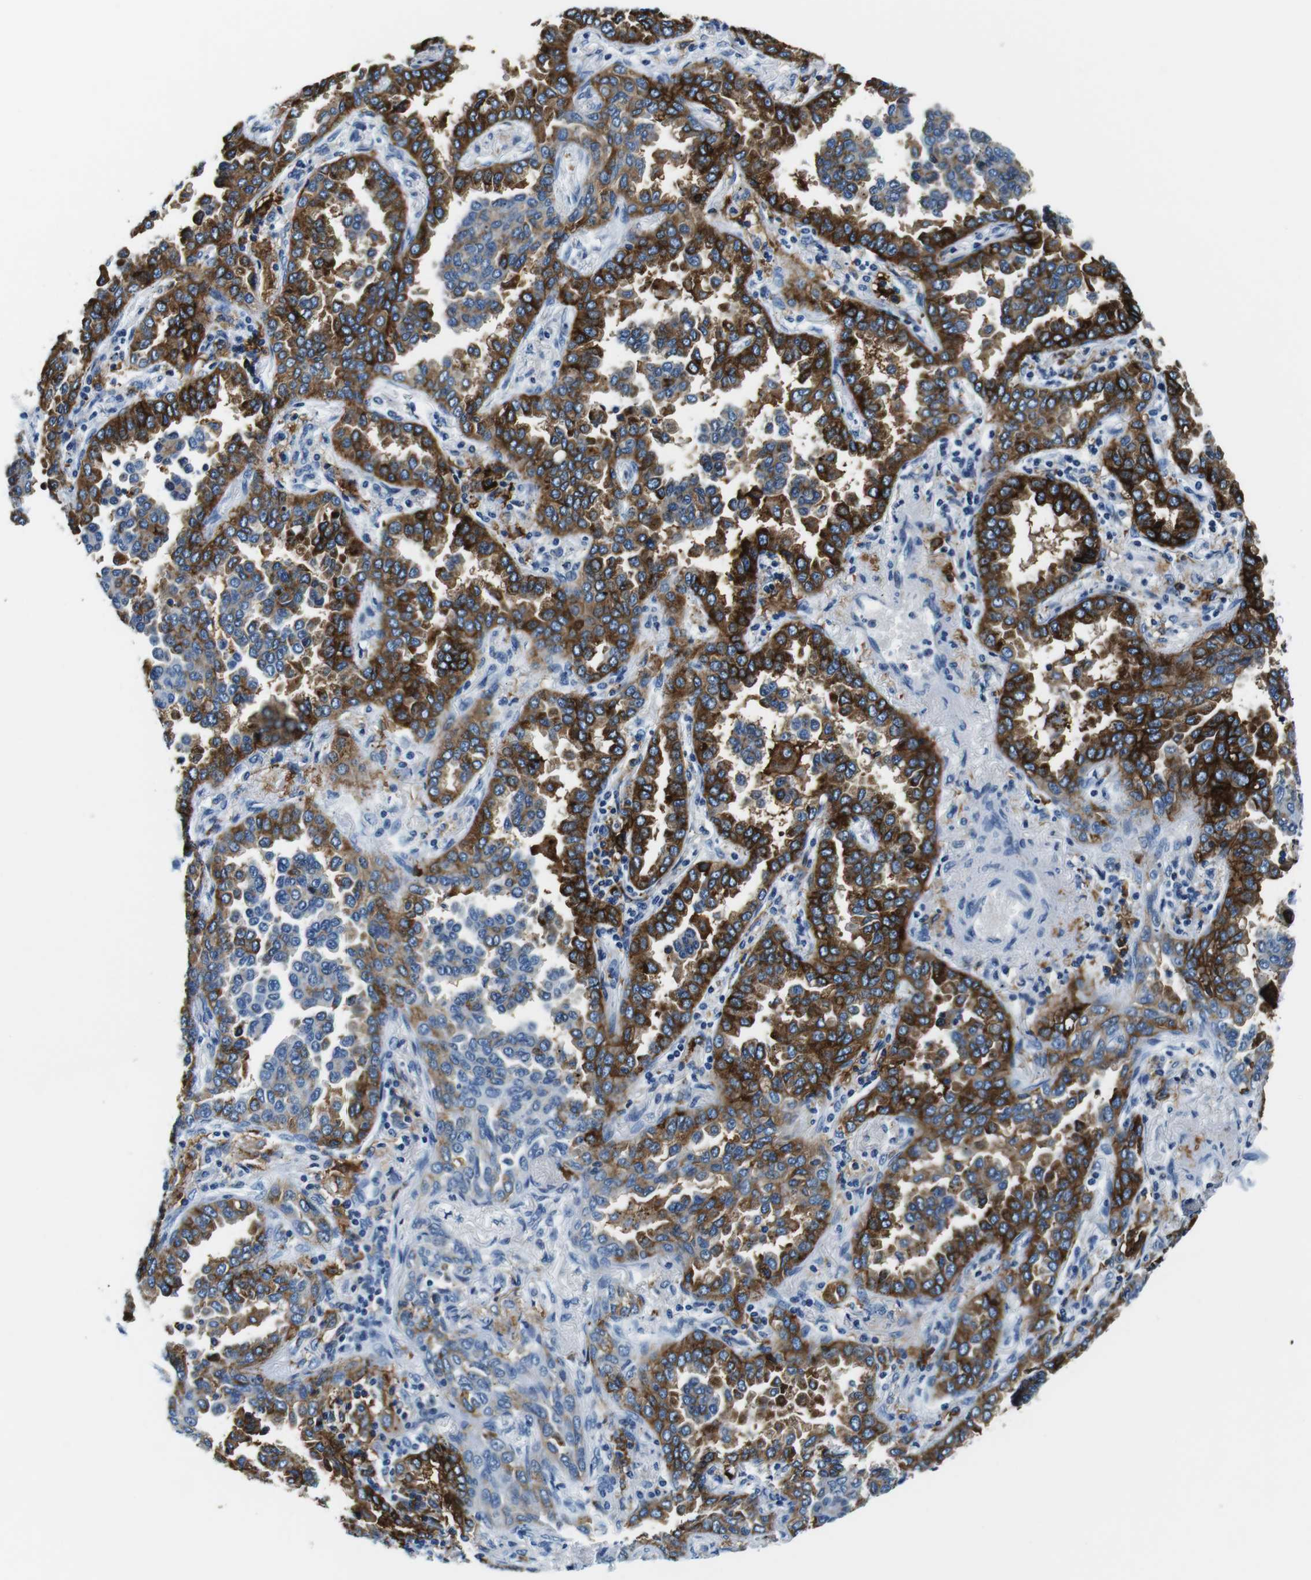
{"staining": {"intensity": "strong", "quantity": "25%-75%", "location": "cytoplasmic/membranous"}, "tissue": "lung cancer", "cell_type": "Tumor cells", "image_type": "cancer", "snomed": [{"axis": "morphology", "description": "Normal tissue, NOS"}, {"axis": "morphology", "description": "Adenocarcinoma, NOS"}, {"axis": "topography", "description": "Lung"}], "caption": "Adenocarcinoma (lung) stained with a brown dye demonstrates strong cytoplasmic/membranous positive positivity in approximately 25%-75% of tumor cells.", "gene": "HLA-DRB1", "patient": {"sex": "male", "age": 59}}